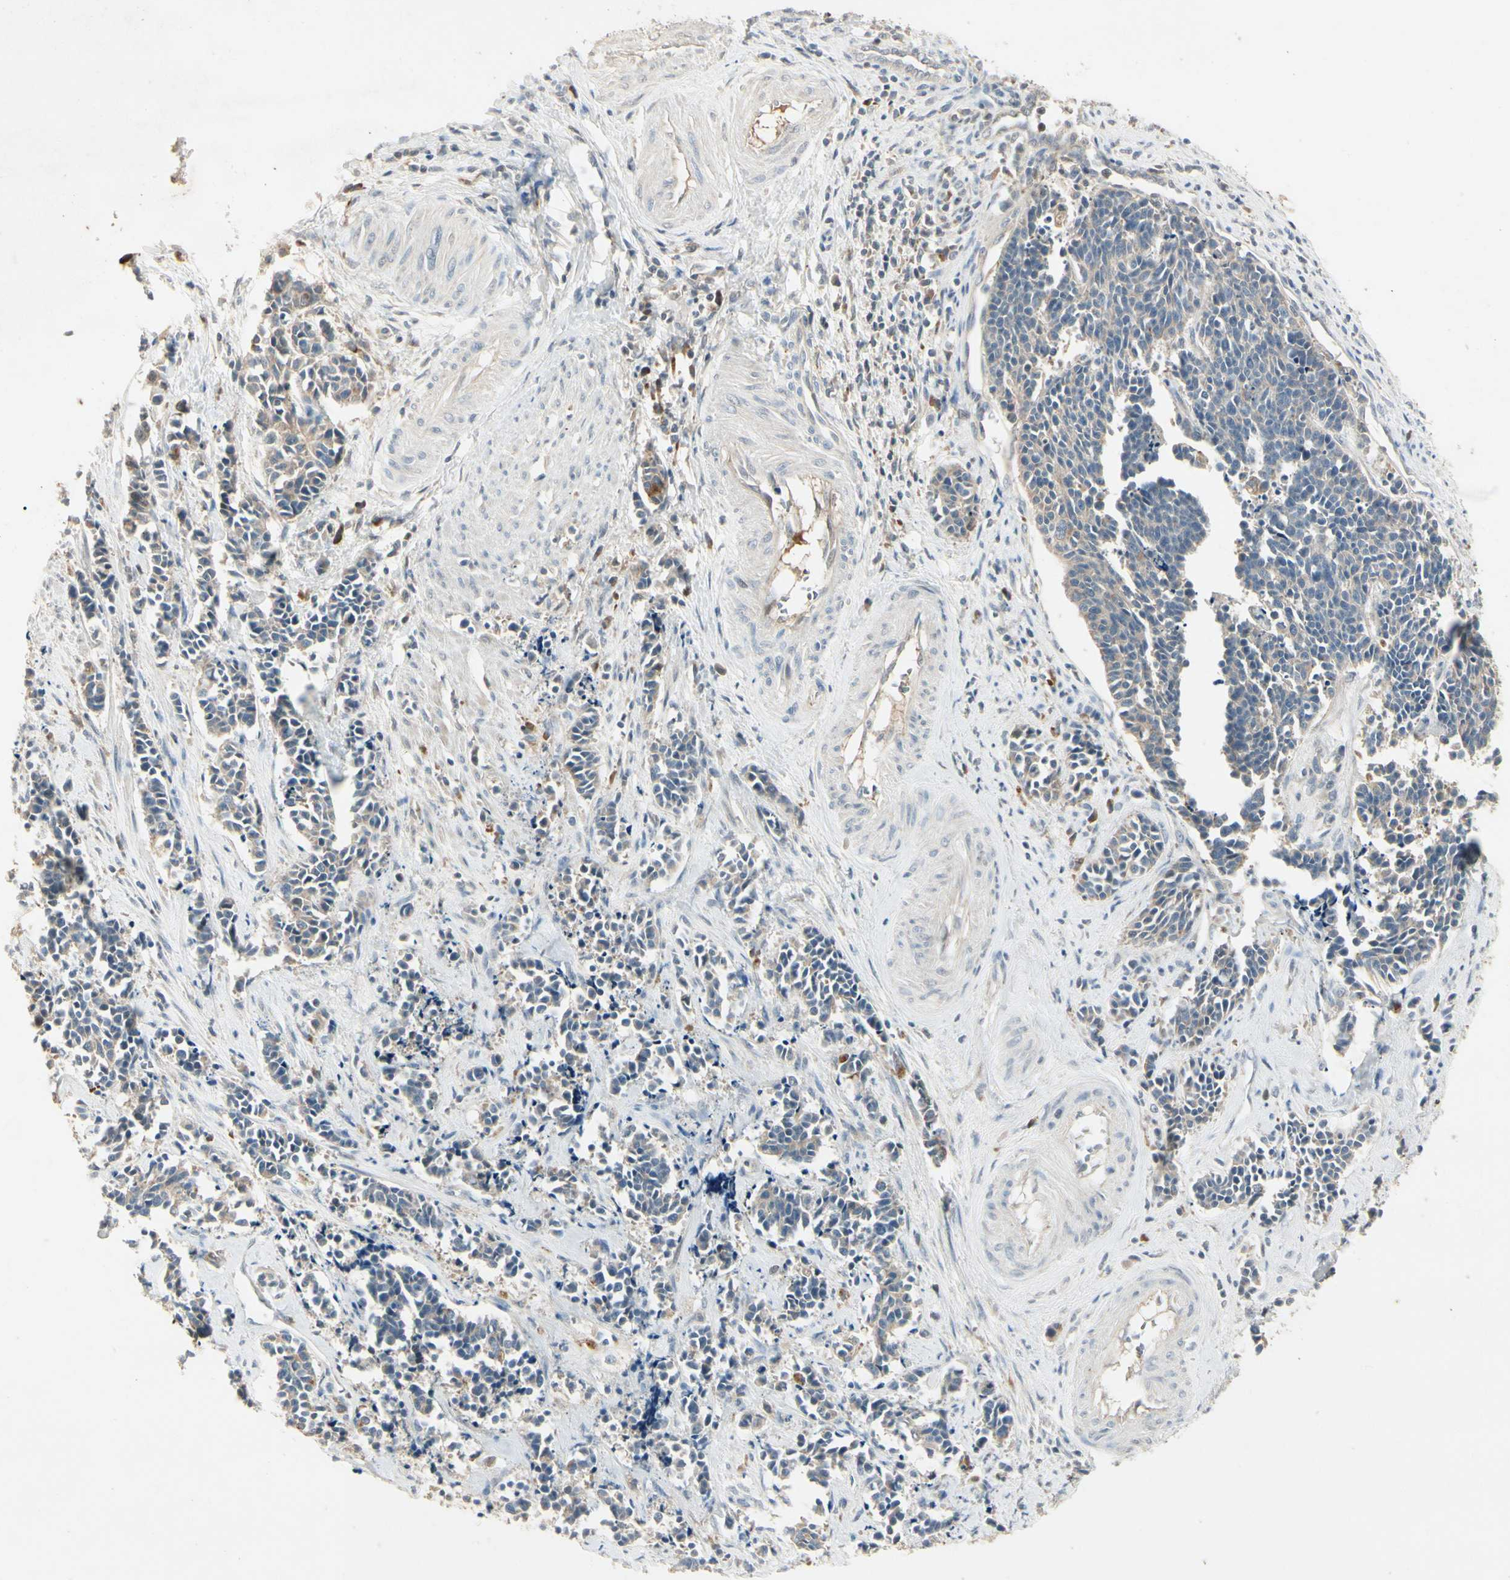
{"staining": {"intensity": "weak", "quantity": "25%-75%", "location": "cytoplasmic/membranous"}, "tissue": "cervical cancer", "cell_type": "Tumor cells", "image_type": "cancer", "snomed": [{"axis": "morphology", "description": "Squamous cell carcinoma, NOS"}, {"axis": "topography", "description": "Cervix"}], "caption": "A brown stain labels weak cytoplasmic/membranous positivity of a protein in human cervical cancer (squamous cell carcinoma) tumor cells.", "gene": "SKIL", "patient": {"sex": "female", "age": 35}}